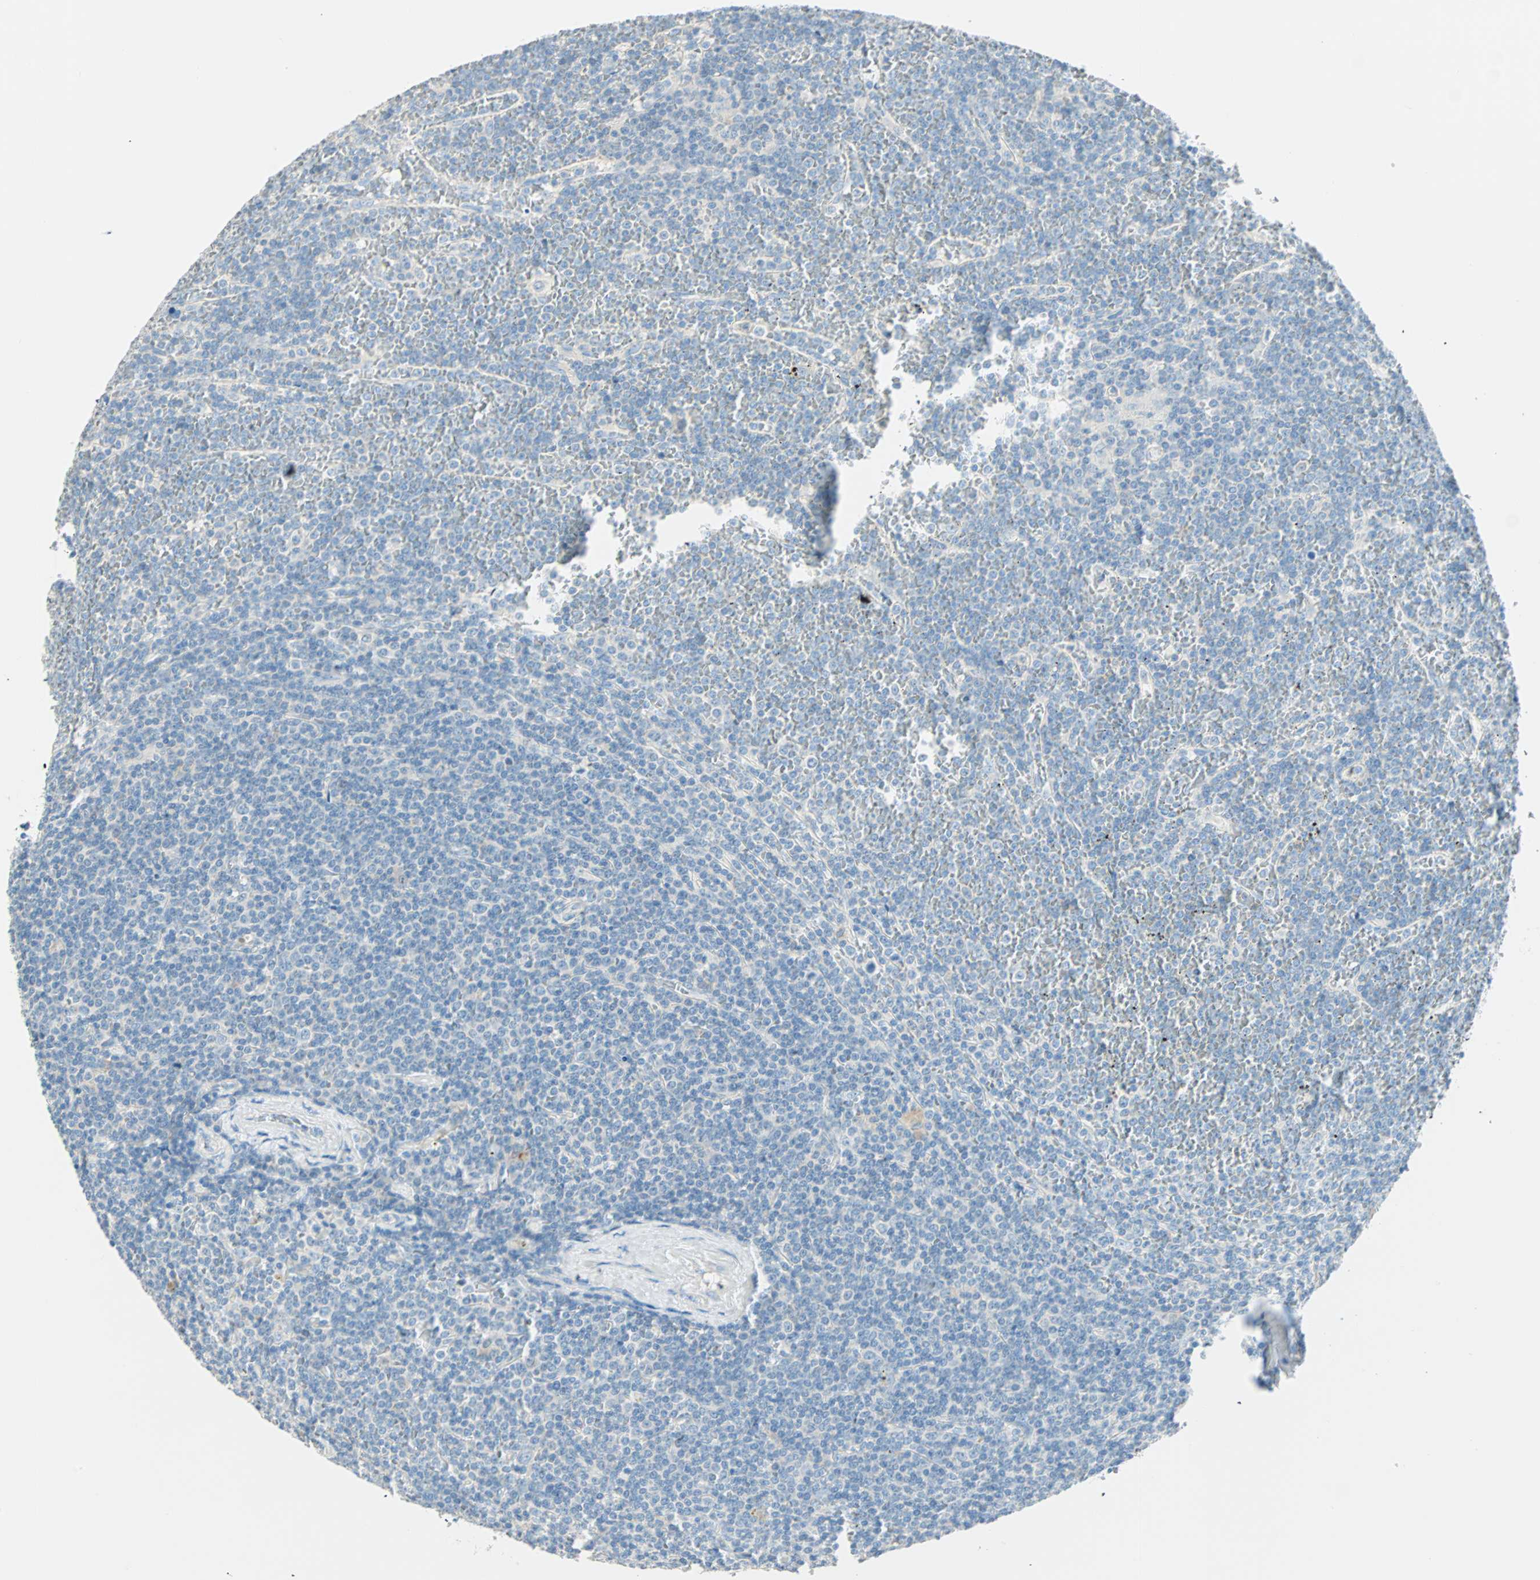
{"staining": {"intensity": "negative", "quantity": "none", "location": "none"}, "tissue": "lymphoma", "cell_type": "Tumor cells", "image_type": "cancer", "snomed": [{"axis": "morphology", "description": "Malignant lymphoma, non-Hodgkin's type, Low grade"}, {"axis": "topography", "description": "Lymph node"}], "caption": "Immunohistochemical staining of lymphoma shows no significant positivity in tumor cells. (DAB (3,3'-diaminobenzidine) immunohistochemistry (IHC), high magnification).", "gene": "ATF6", "patient": {"sex": "female", "age": 76}}